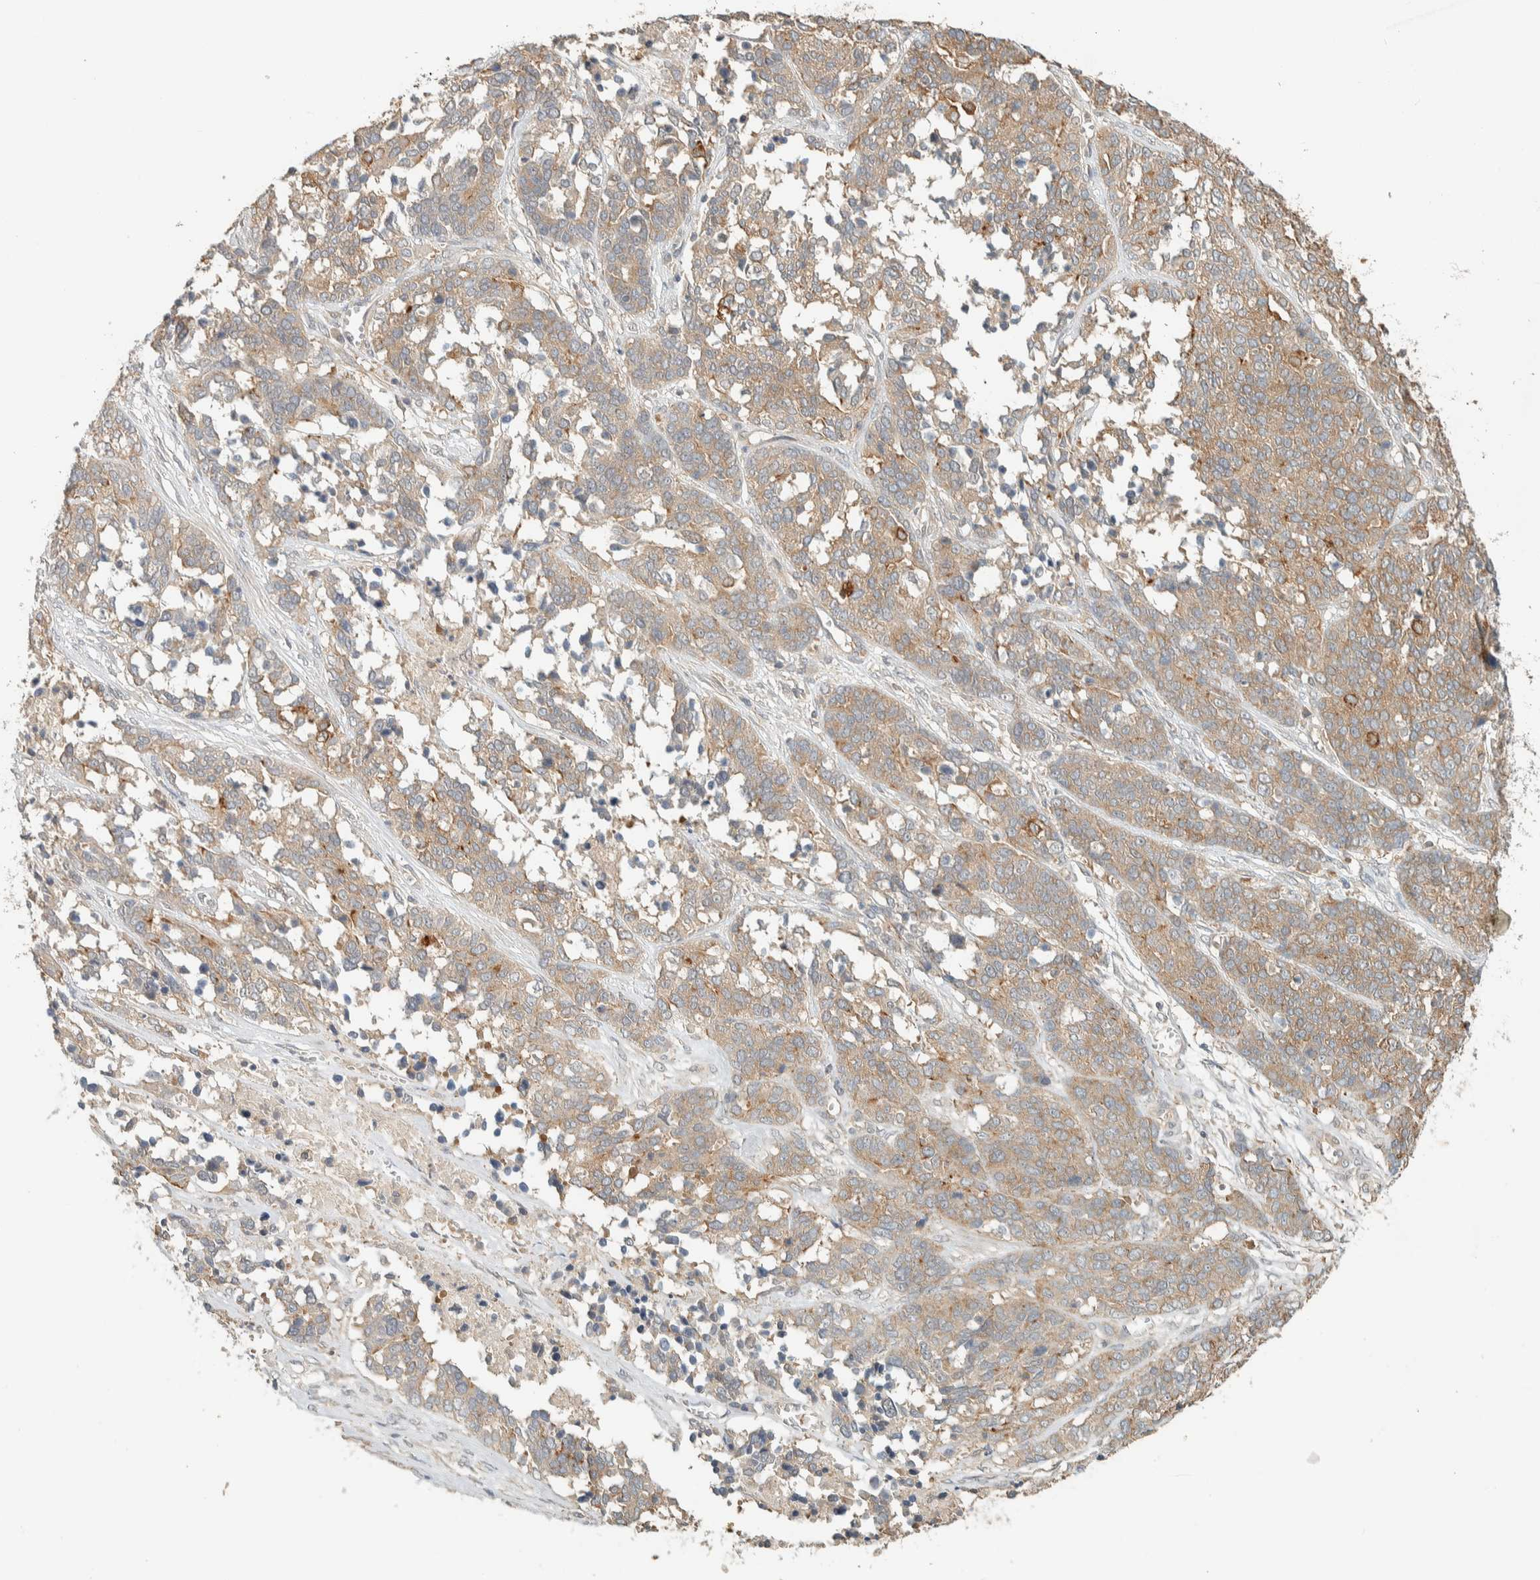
{"staining": {"intensity": "moderate", "quantity": "25%-75%", "location": "cytoplasmic/membranous"}, "tissue": "ovarian cancer", "cell_type": "Tumor cells", "image_type": "cancer", "snomed": [{"axis": "morphology", "description": "Cystadenocarcinoma, serous, NOS"}, {"axis": "topography", "description": "Ovary"}], "caption": "This is an image of immunohistochemistry (IHC) staining of serous cystadenocarcinoma (ovarian), which shows moderate staining in the cytoplasmic/membranous of tumor cells.", "gene": "RAB11FIP1", "patient": {"sex": "female", "age": 44}}